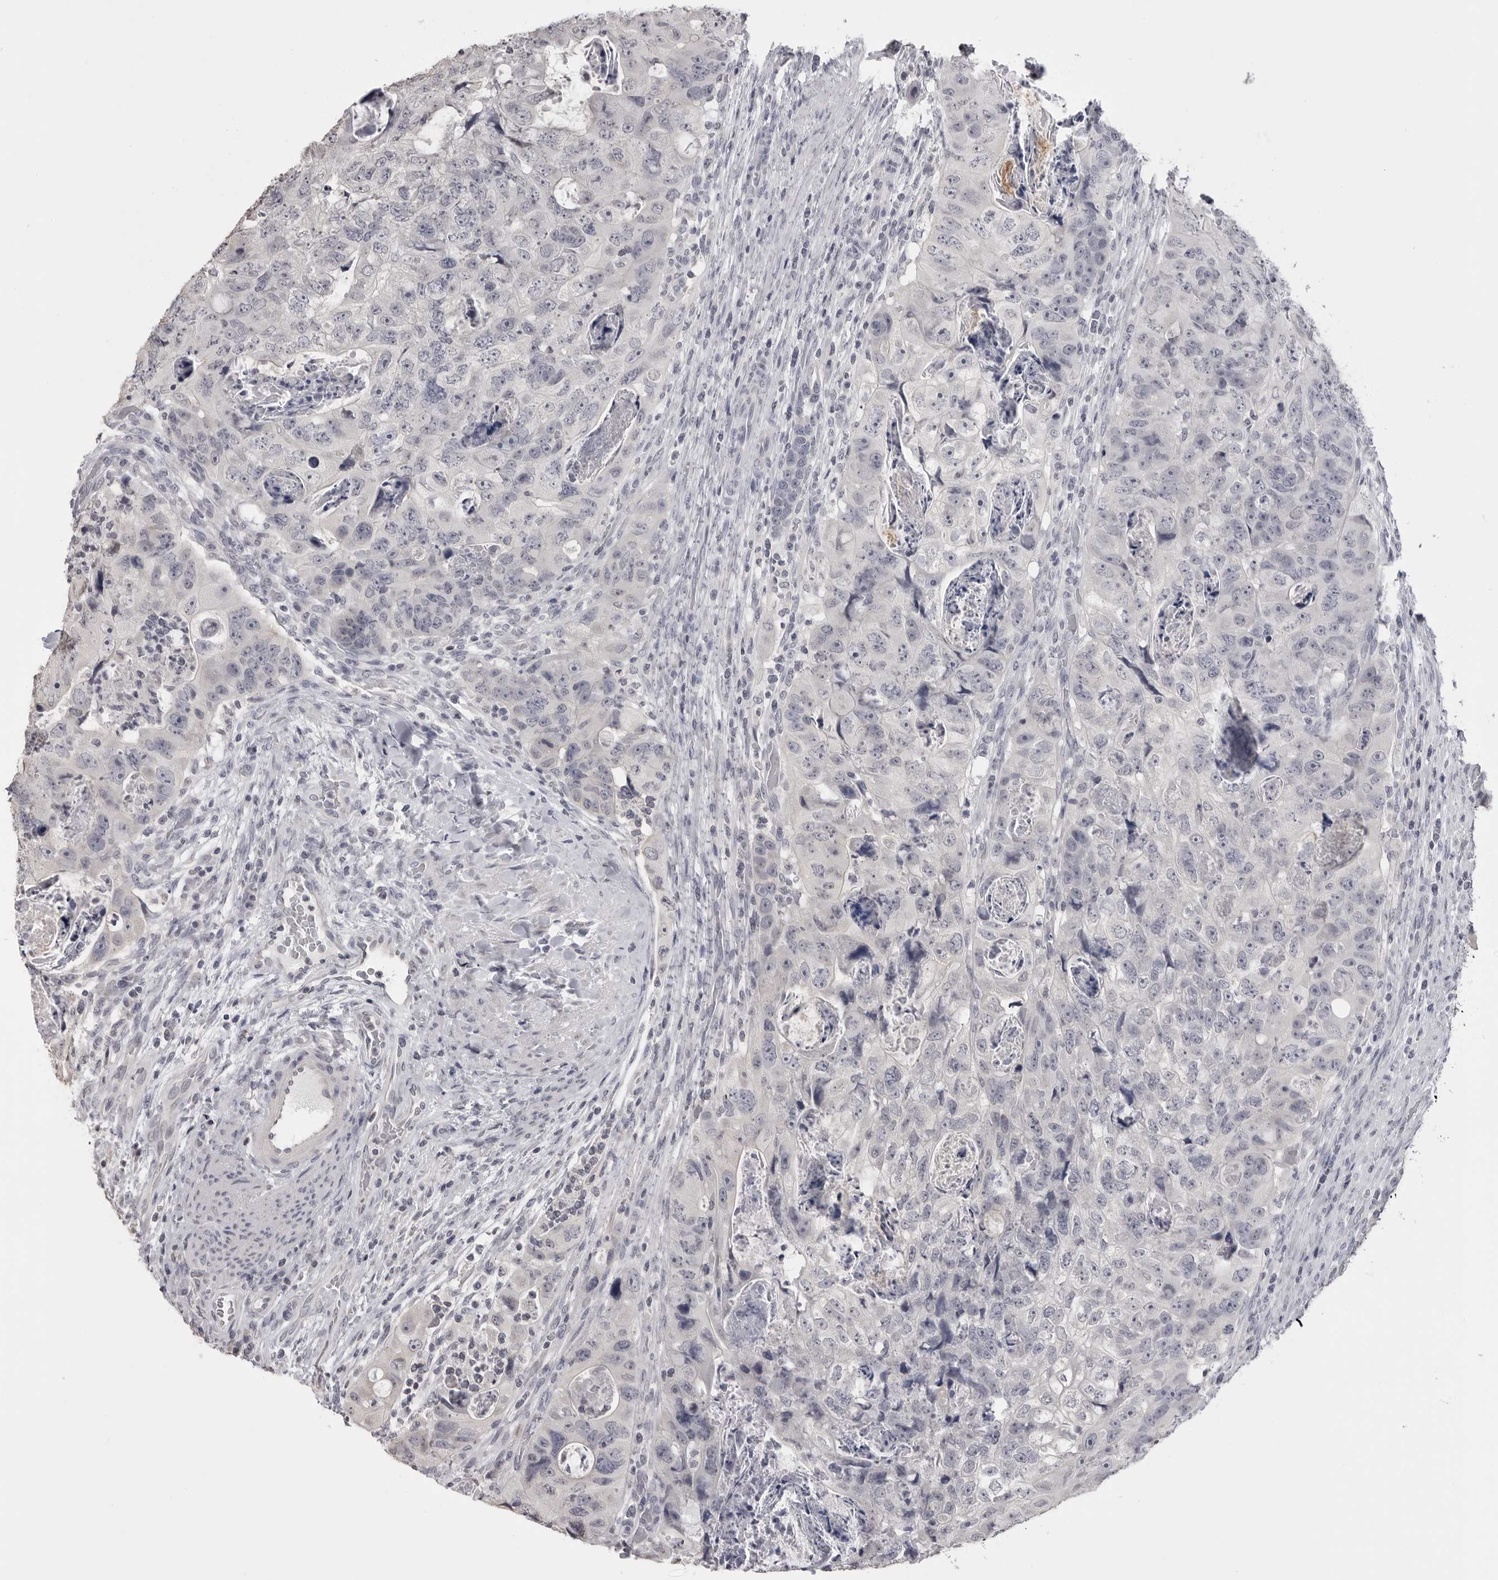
{"staining": {"intensity": "negative", "quantity": "none", "location": "none"}, "tissue": "colorectal cancer", "cell_type": "Tumor cells", "image_type": "cancer", "snomed": [{"axis": "morphology", "description": "Adenocarcinoma, NOS"}, {"axis": "topography", "description": "Rectum"}], "caption": "This is an immunohistochemistry image of human adenocarcinoma (colorectal). There is no staining in tumor cells.", "gene": "GPN2", "patient": {"sex": "male", "age": 59}}